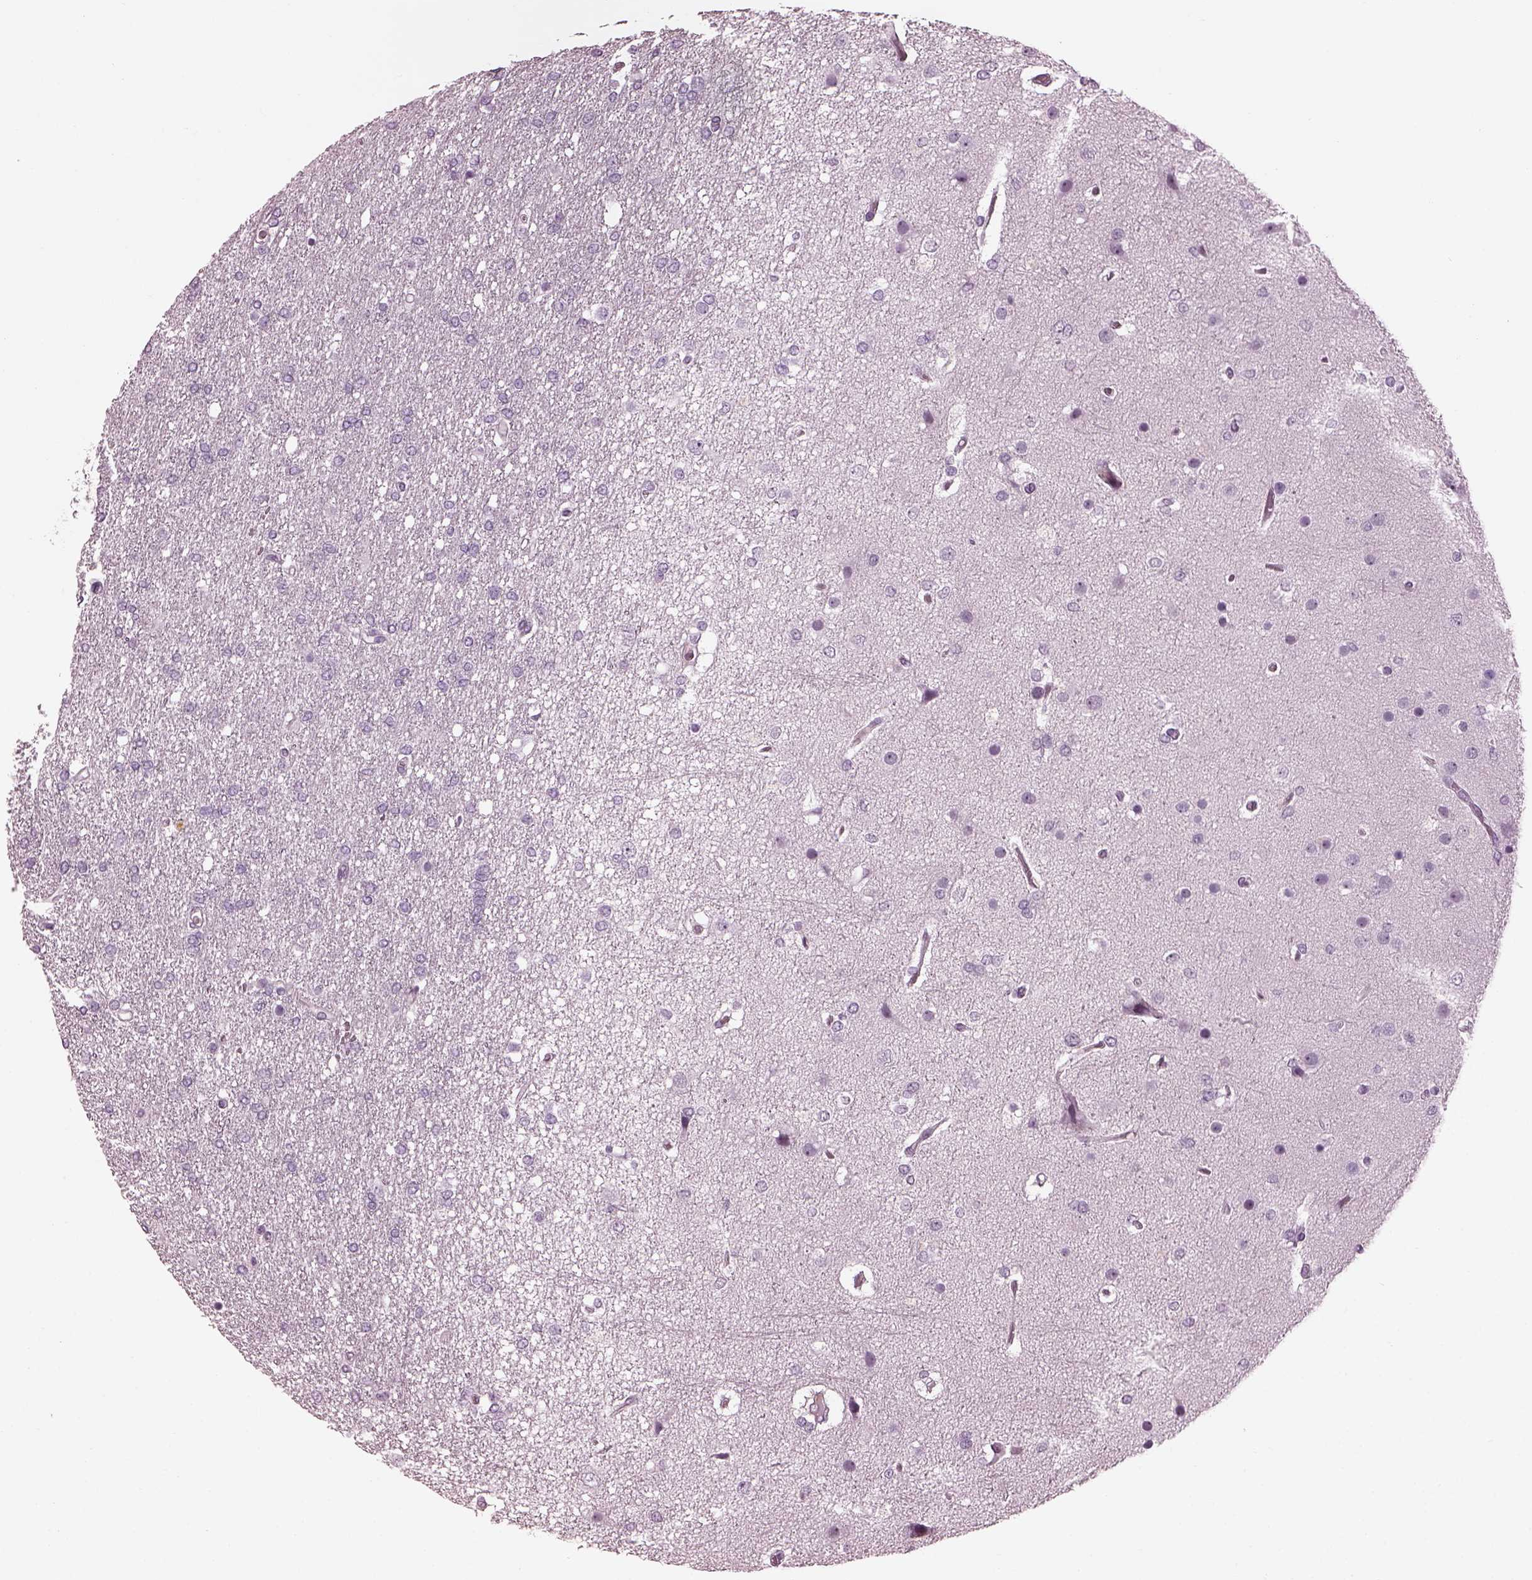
{"staining": {"intensity": "negative", "quantity": "none", "location": "none"}, "tissue": "glioma", "cell_type": "Tumor cells", "image_type": "cancer", "snomed": [{"axis": "morphology", "description": "Glioma, malignant, High grade"}, {"axis": "topography", "description": "Brain"}], "caption": "Tumor cells are negative for brown protein staining in glioma.", "gene": "BFSP1", "patient": {"sex": "female", "age": 61}}